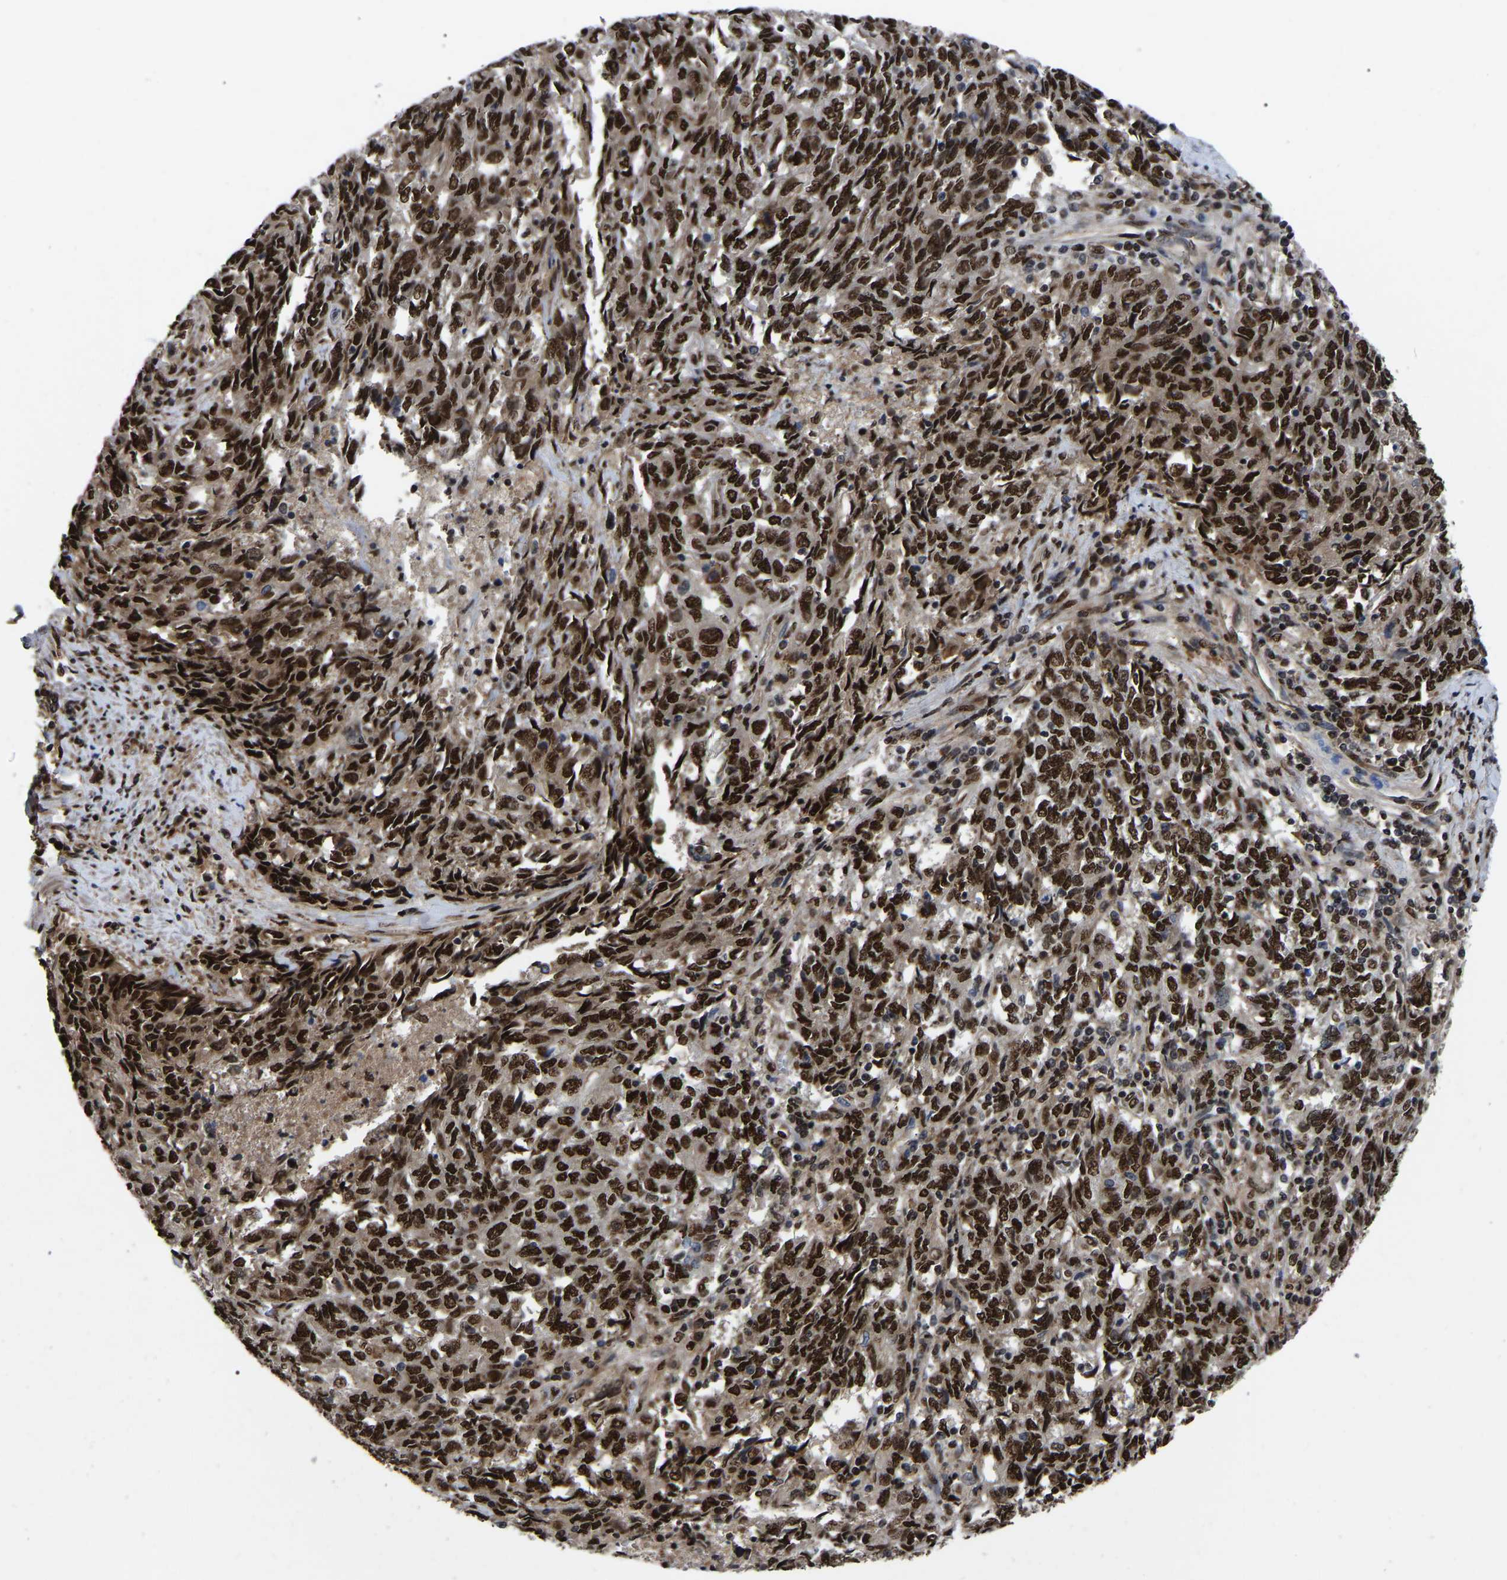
{"staining": {"intensity": "strong", "quantity": ">75%", "location": "nuclear"}, "tissue": "endometrial cancer", "cell_type": "Tumor cells", "image_type": "cancer", "snomed": [{"axis": "morphology", "description": "Adenocarcinoma, NOS"}, {"axis": "topography", "description": "Endometrium"}], "caption": "The immunohistochemical stain labels strong nuclear staining in tumor cells of endometrial cancer tissue.", "gene": "TRIM35", "patient": {"sex": "female", "age": 80}}